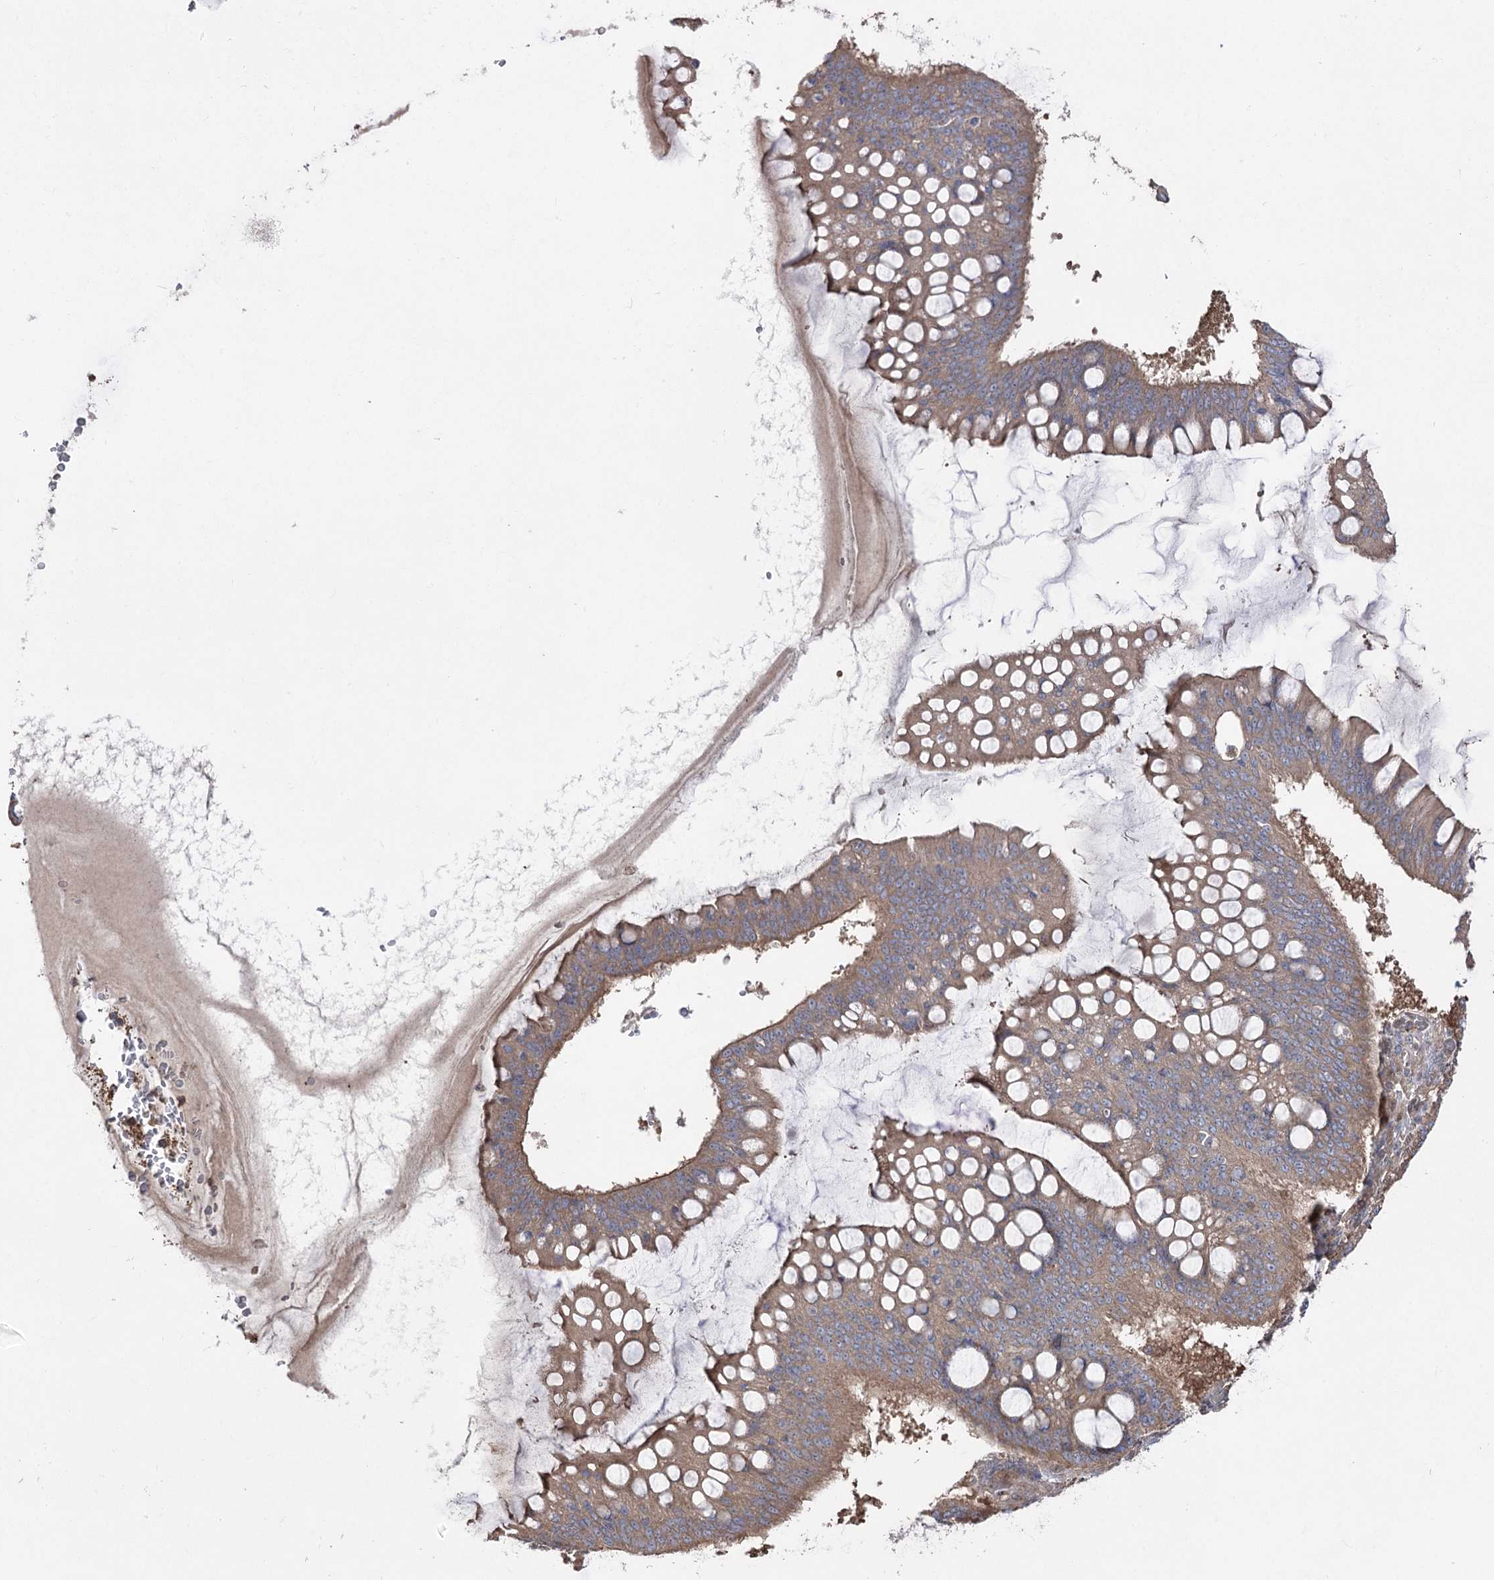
{"staining": {"intensity": "moderate", "quantity": ">75%", "location": "cytoplasmic/membranous"}, "tissue": "ovarian cancer", "cell_type": "Tumor cells", "image_type": "cancer", "snomed": [{"axis": "morphology", "description": "Cystadenocarcinoma, mucinous, NOS"}, {"axis": "topography", "description": "Ovary"}], "caption": "Ovarian mucinous cystadenocarcinoma stained with DAB immunohistochemistry (IHC) shows medium levels of moderate cytoplasmic/membranous expression in about >75% of tumor cells. Nuclei are stained in blue.", "gene": "LARS2", "patient": {"sex": "female", "age": 73}}